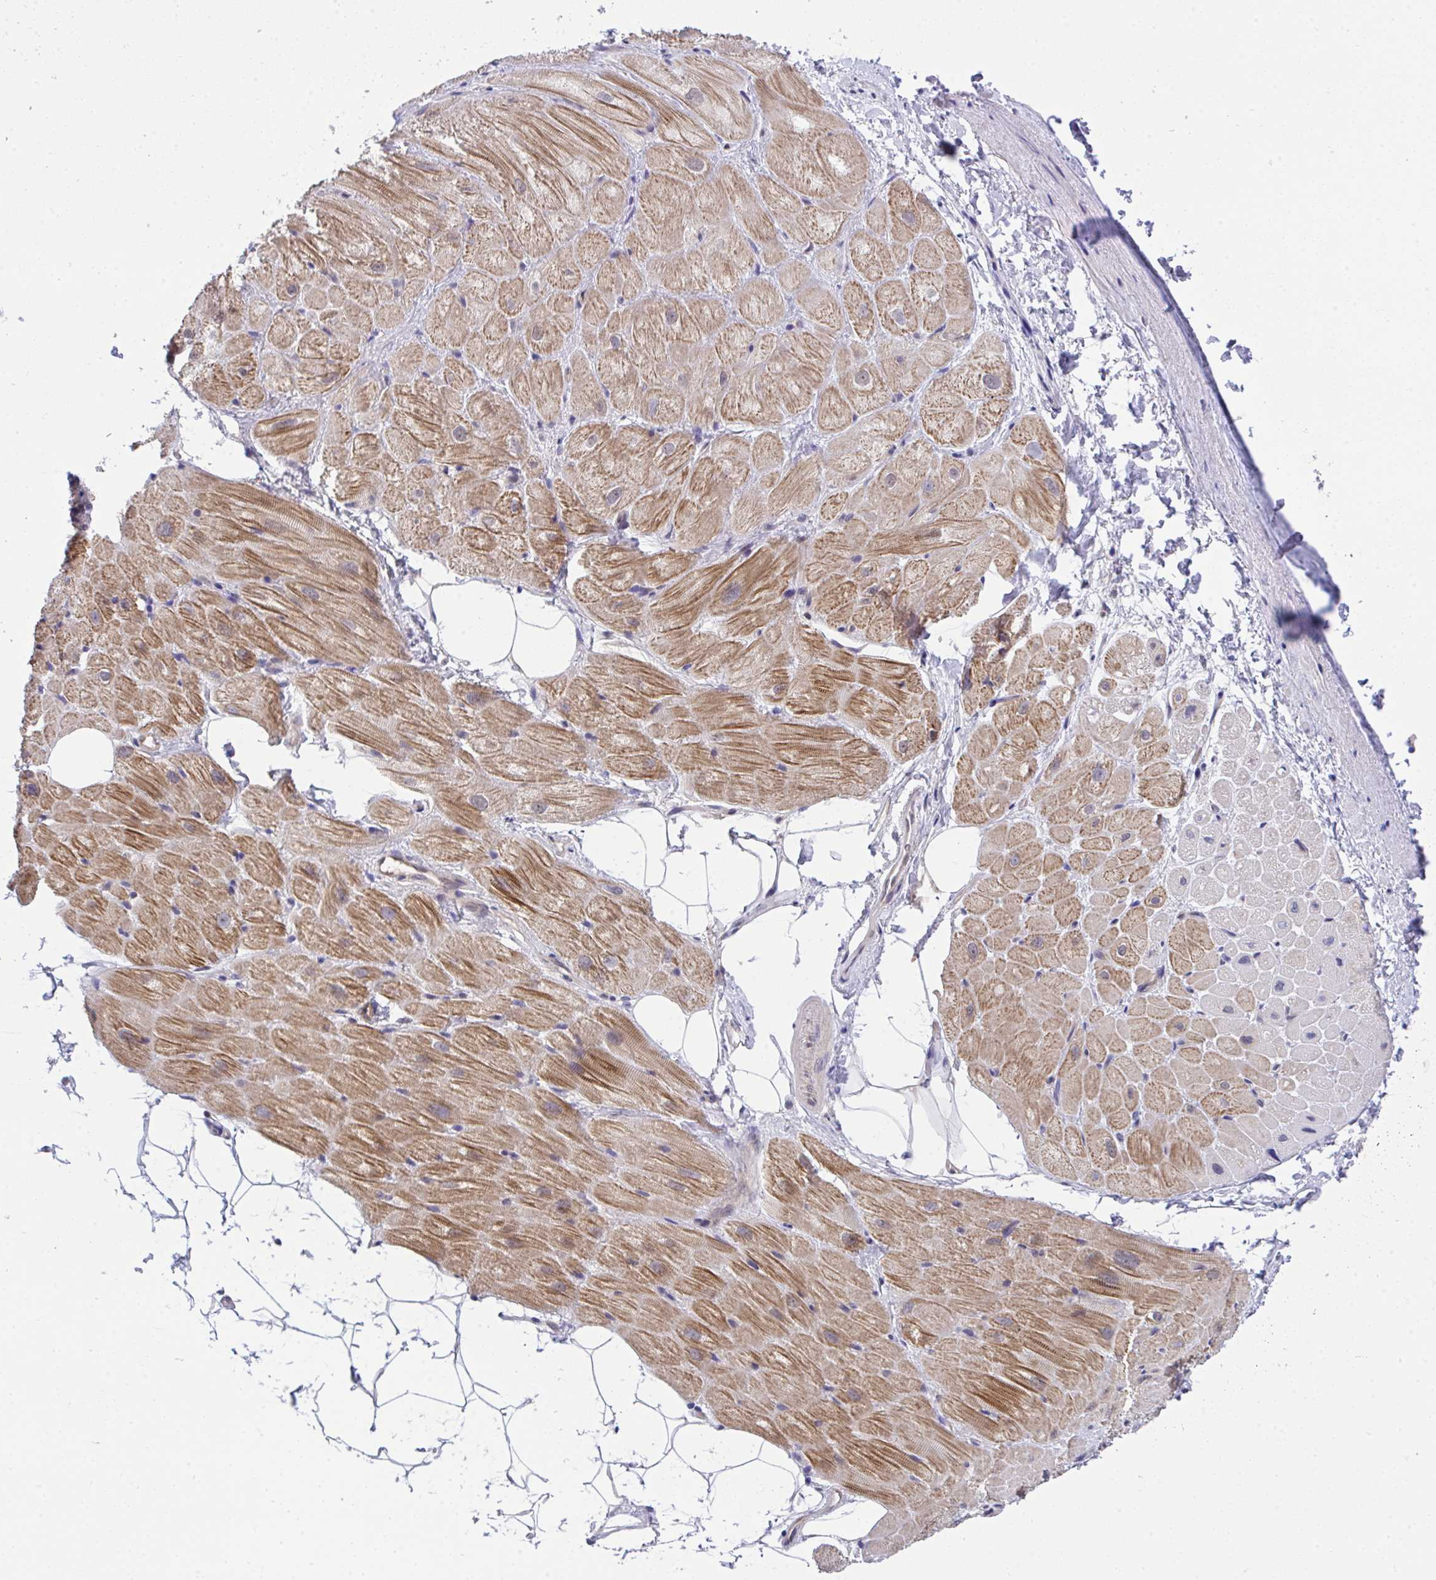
{"staining": {"intensity": "moderate", "quantity": ">75%", "location": "cytoplasmic/membranous"}, "tissue": "heart muscle", "cell_type": "Cardiomyocytes", "image_type": "normal", "snomed": [{"axis": "morphology", "description": "Normal tissue, NOS"}, {"axis": "topography", "description": "Heart"}], "caption": "A micrograph of heart muscle stained for a protein demonstrates moderate cytoplasmic/membranous brown staining in cardiomyocytes.", "gene": "C9orf64", "patient": {"sex": "male", "age": 62}}